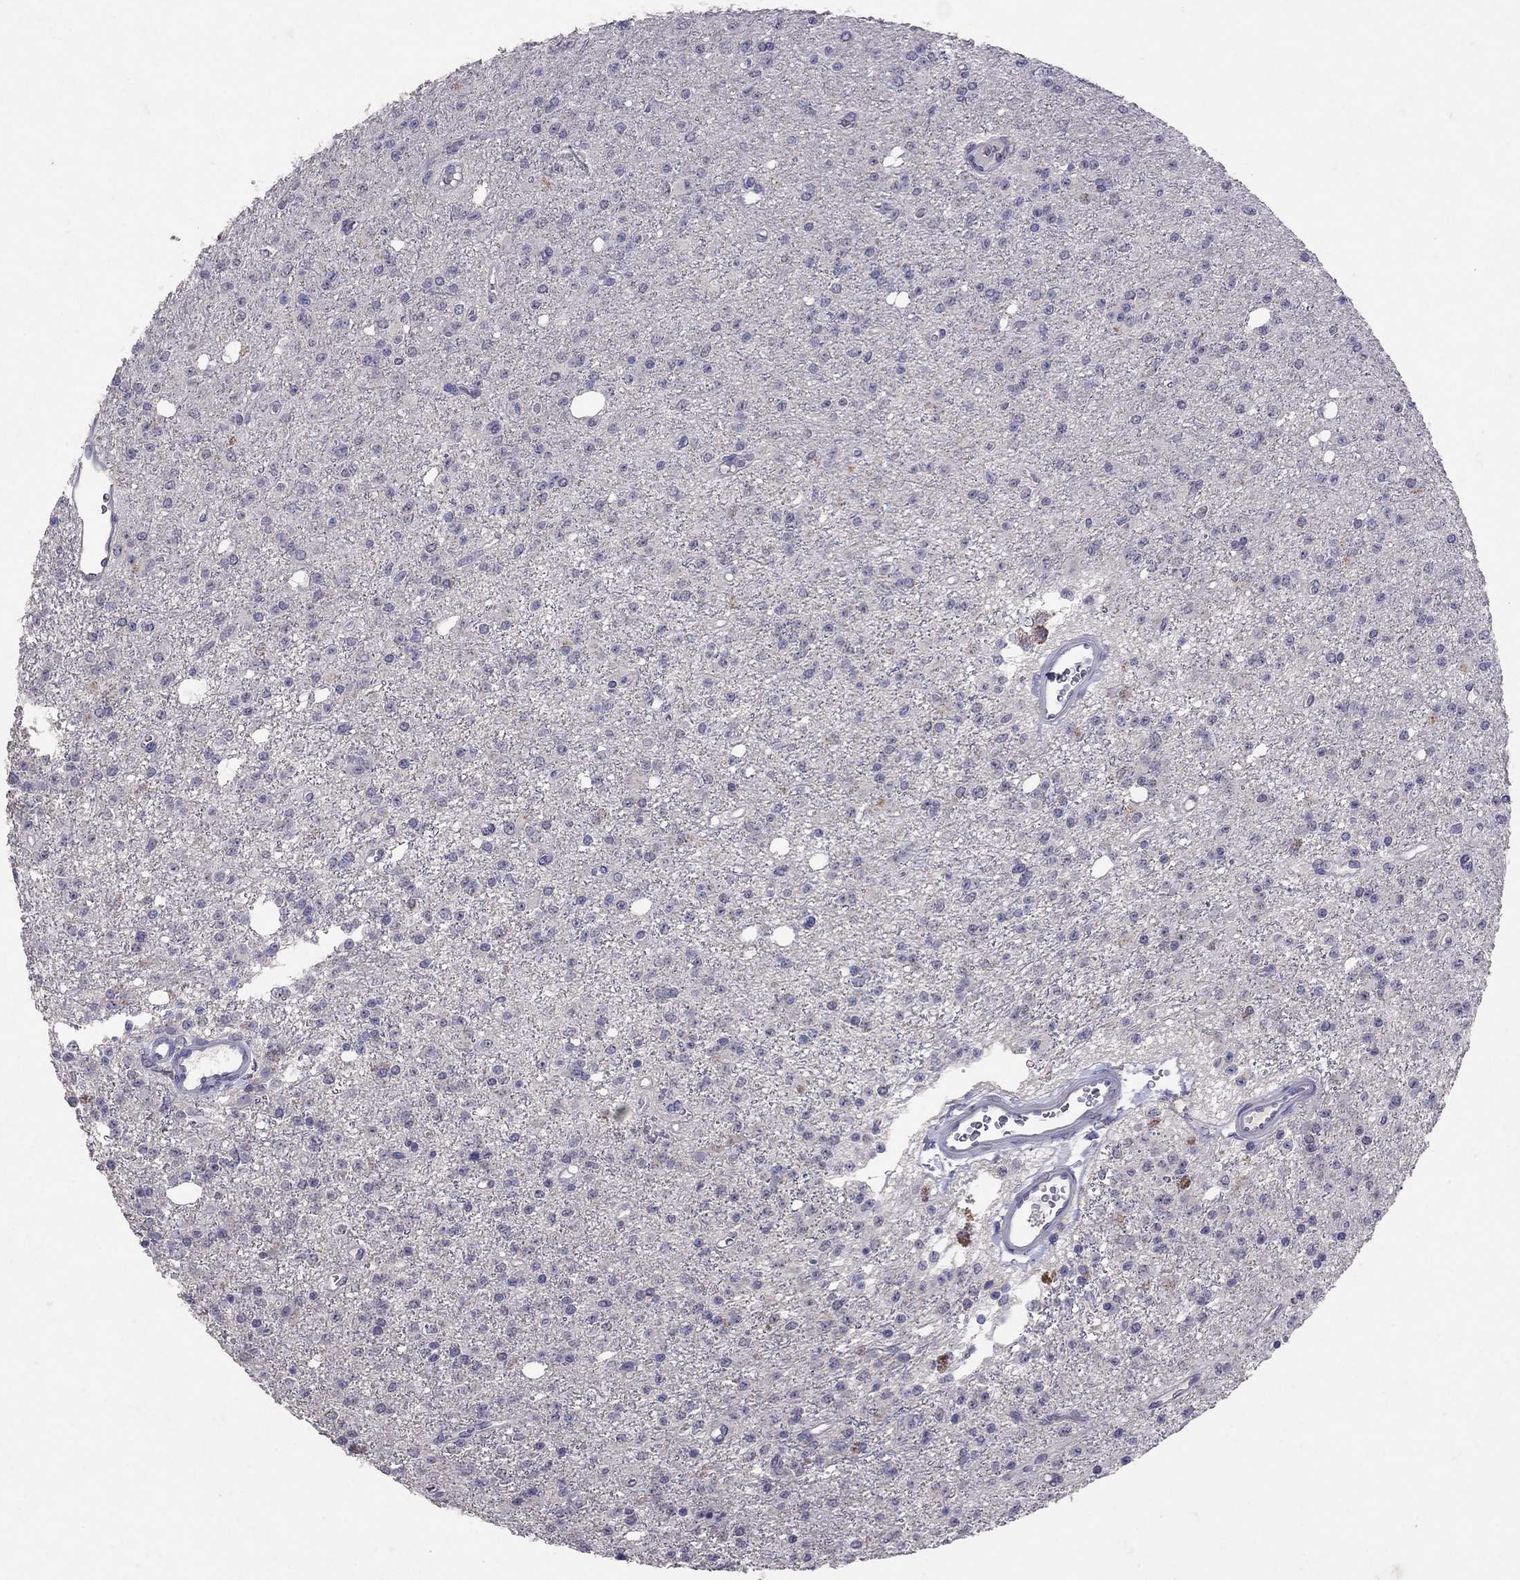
{"staining": {"intensity": "negative", "quantity": "none", "location": "none"}, "tissue": "glioma", "cell_type": "Tumor cells", "image_type": "cancer", "snomed": [{"axis": "morphology", "description": "Glioma, malignant, Low grade"}, {"axis": "topography", "description": "Brain"}], "caption": "Immunohistochemical staining of human malignant low-grade glioma demonstrates no significant staining in tumor cells.", "gene": "FST", "patient": {"sex": "female", "age": 45}}